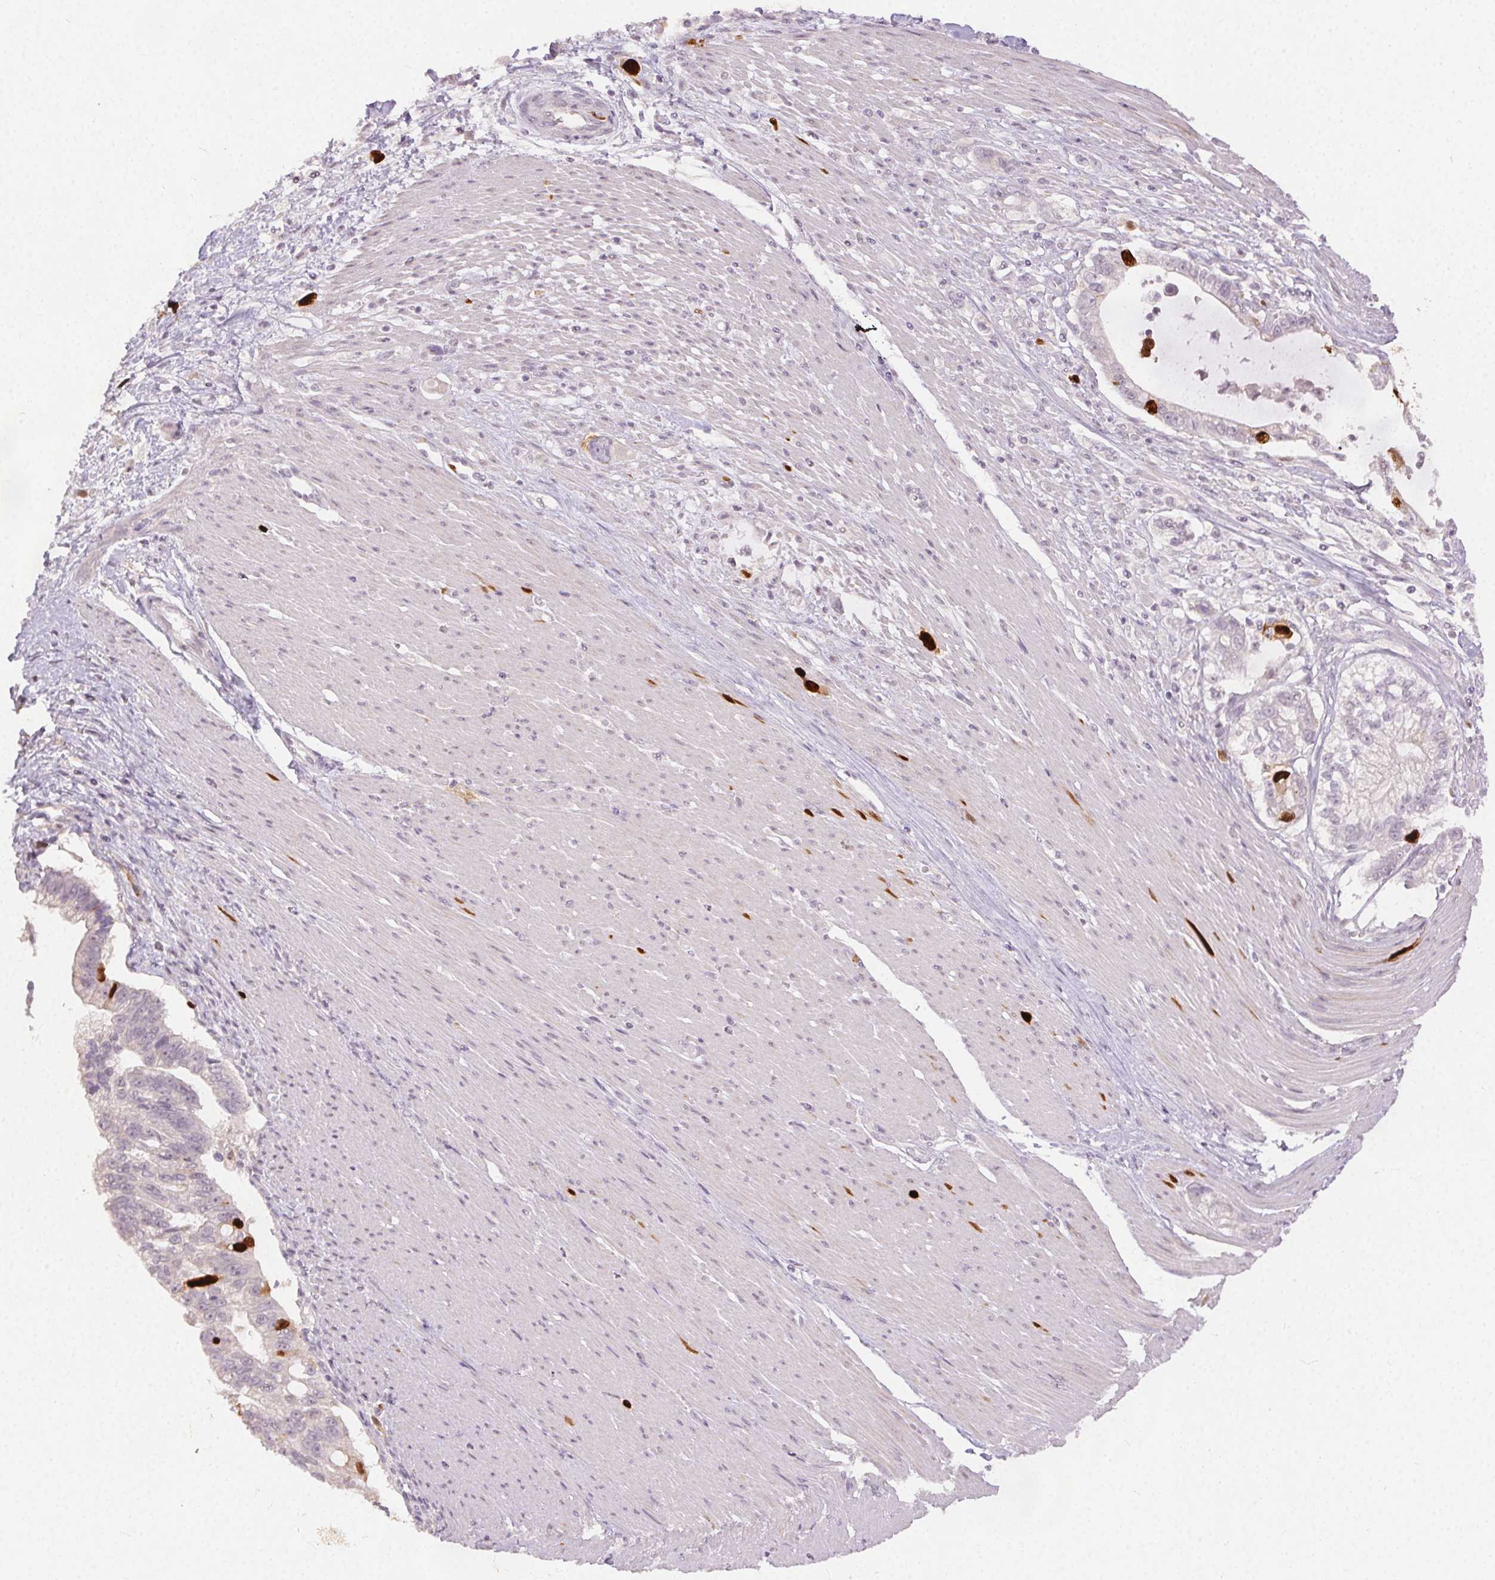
{"staining": {"intensity": "strong", "quantity": "<25%", "location": "nuclear"}, "tissue": "pancreatic cancer", "cell_type": "Tumor cells", "image_type": "cancer", "snomed": [{"axis": "morphology", "description": "Adenocarcinoma, NOS"}, {"axis": "topography", "description": "Pancreas"}], "caption": "Pancreatic adenocarcinoma stained with DAB (3,3'-diaminobenzidine) immunohistochemistry exhibits medium levels of strong nuclear expression in approximately <25% of tumor cells.", "gene": "ANLN", "patient": {"sex": "male", "age": 70}}